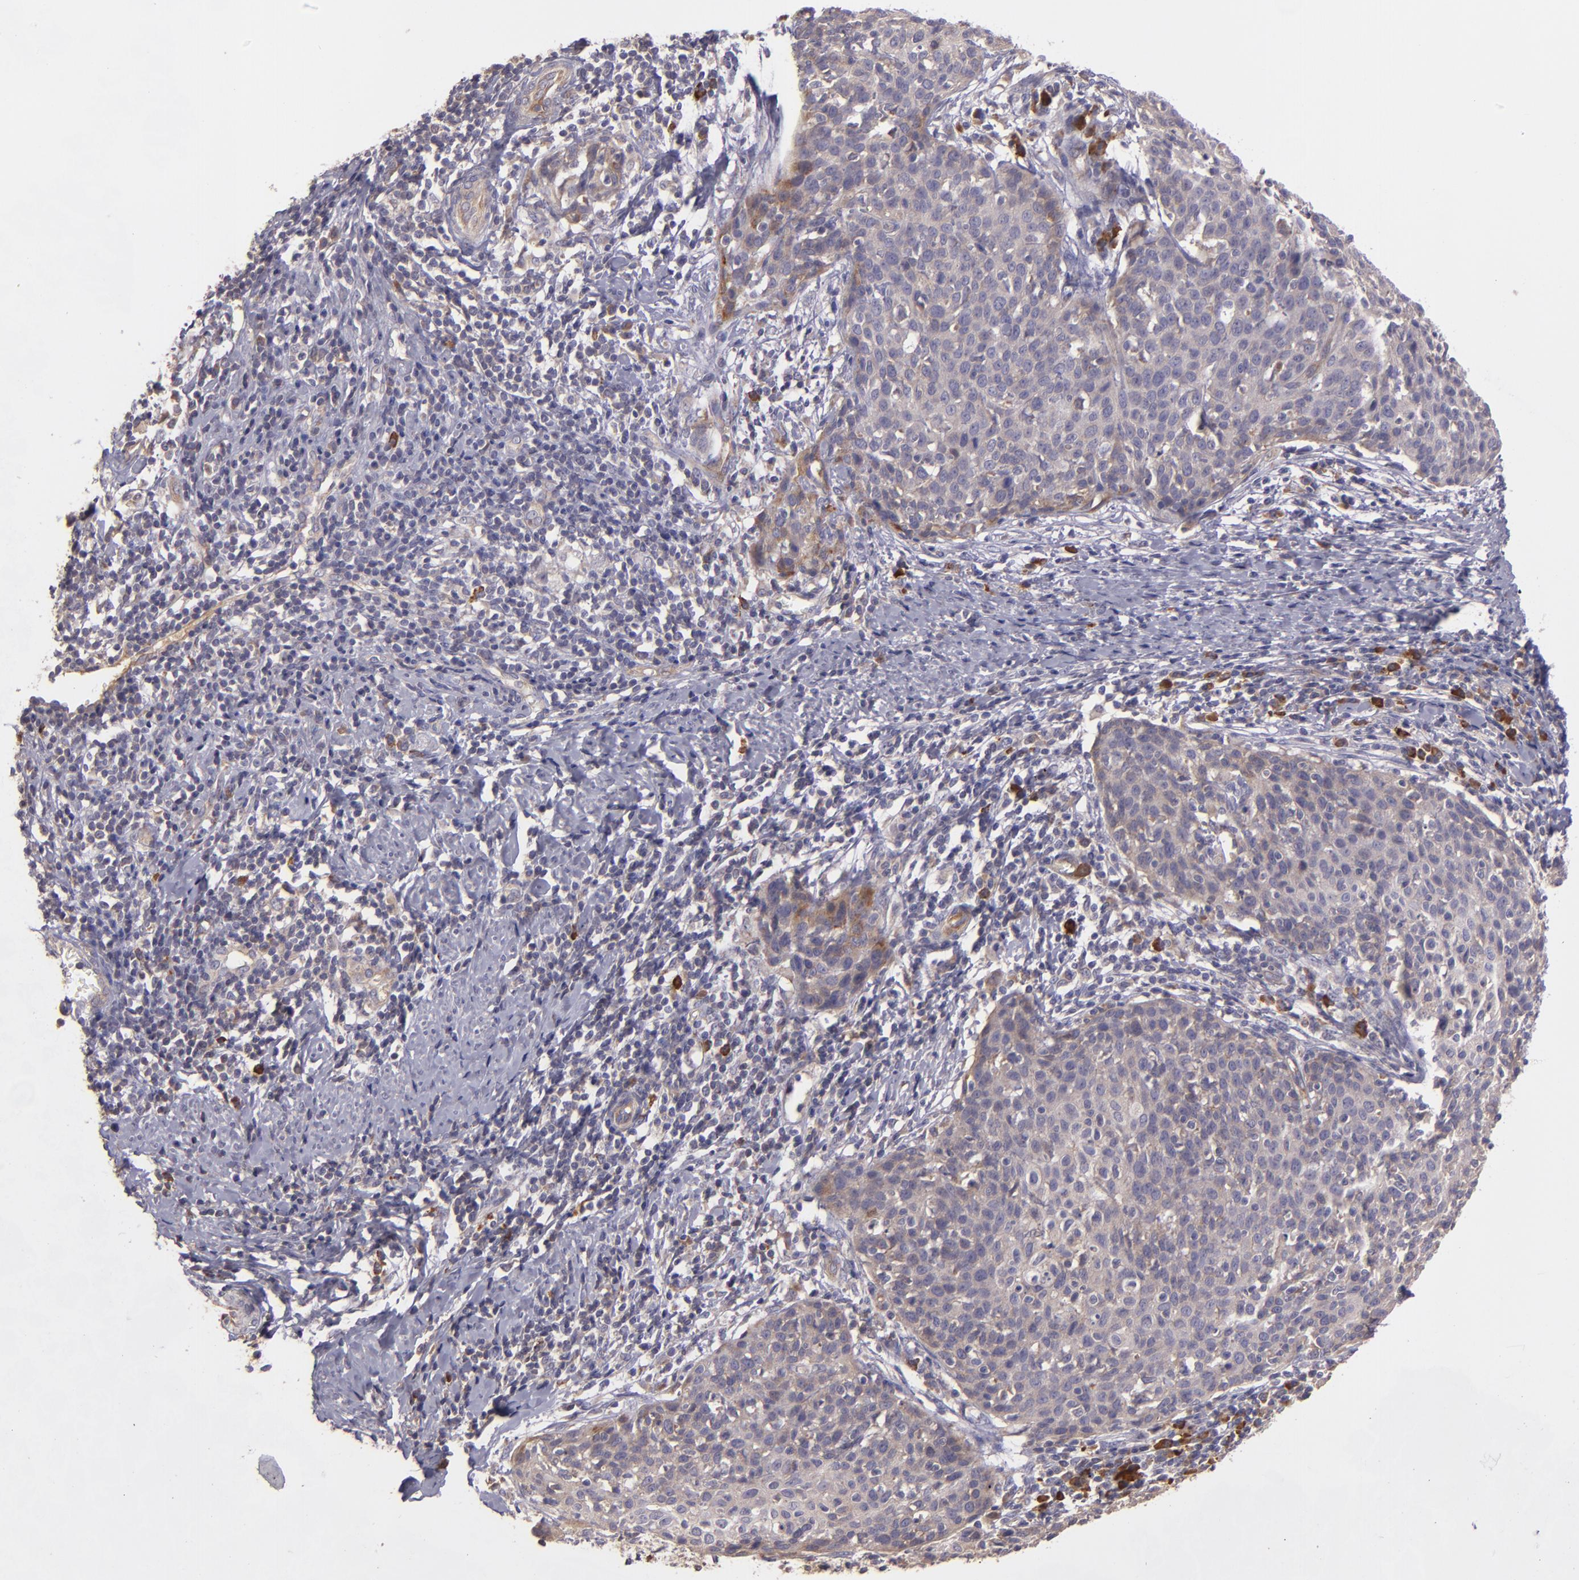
{"staining": {"intensity": "moderate", "quantity": ">75%", "location": "cytoplasmic/membranous"}, "tissue": "cervical cancer", "cell_type": "Tumor cells", "image_type": "cancer", "snomed": [{"axis": "morphology", "description": "Squamous cell carcinoma, NOS"}, {"axis": "topography", "description": "Cervix"}], "caption": "Immunohistochemical staining of human cervical cancer exhibits moderate cytoplasmic/membranous protein staining in about >75% of tumor cells.", "gene": "ECE1", "patient": {"sex": "female", "age": 38}}